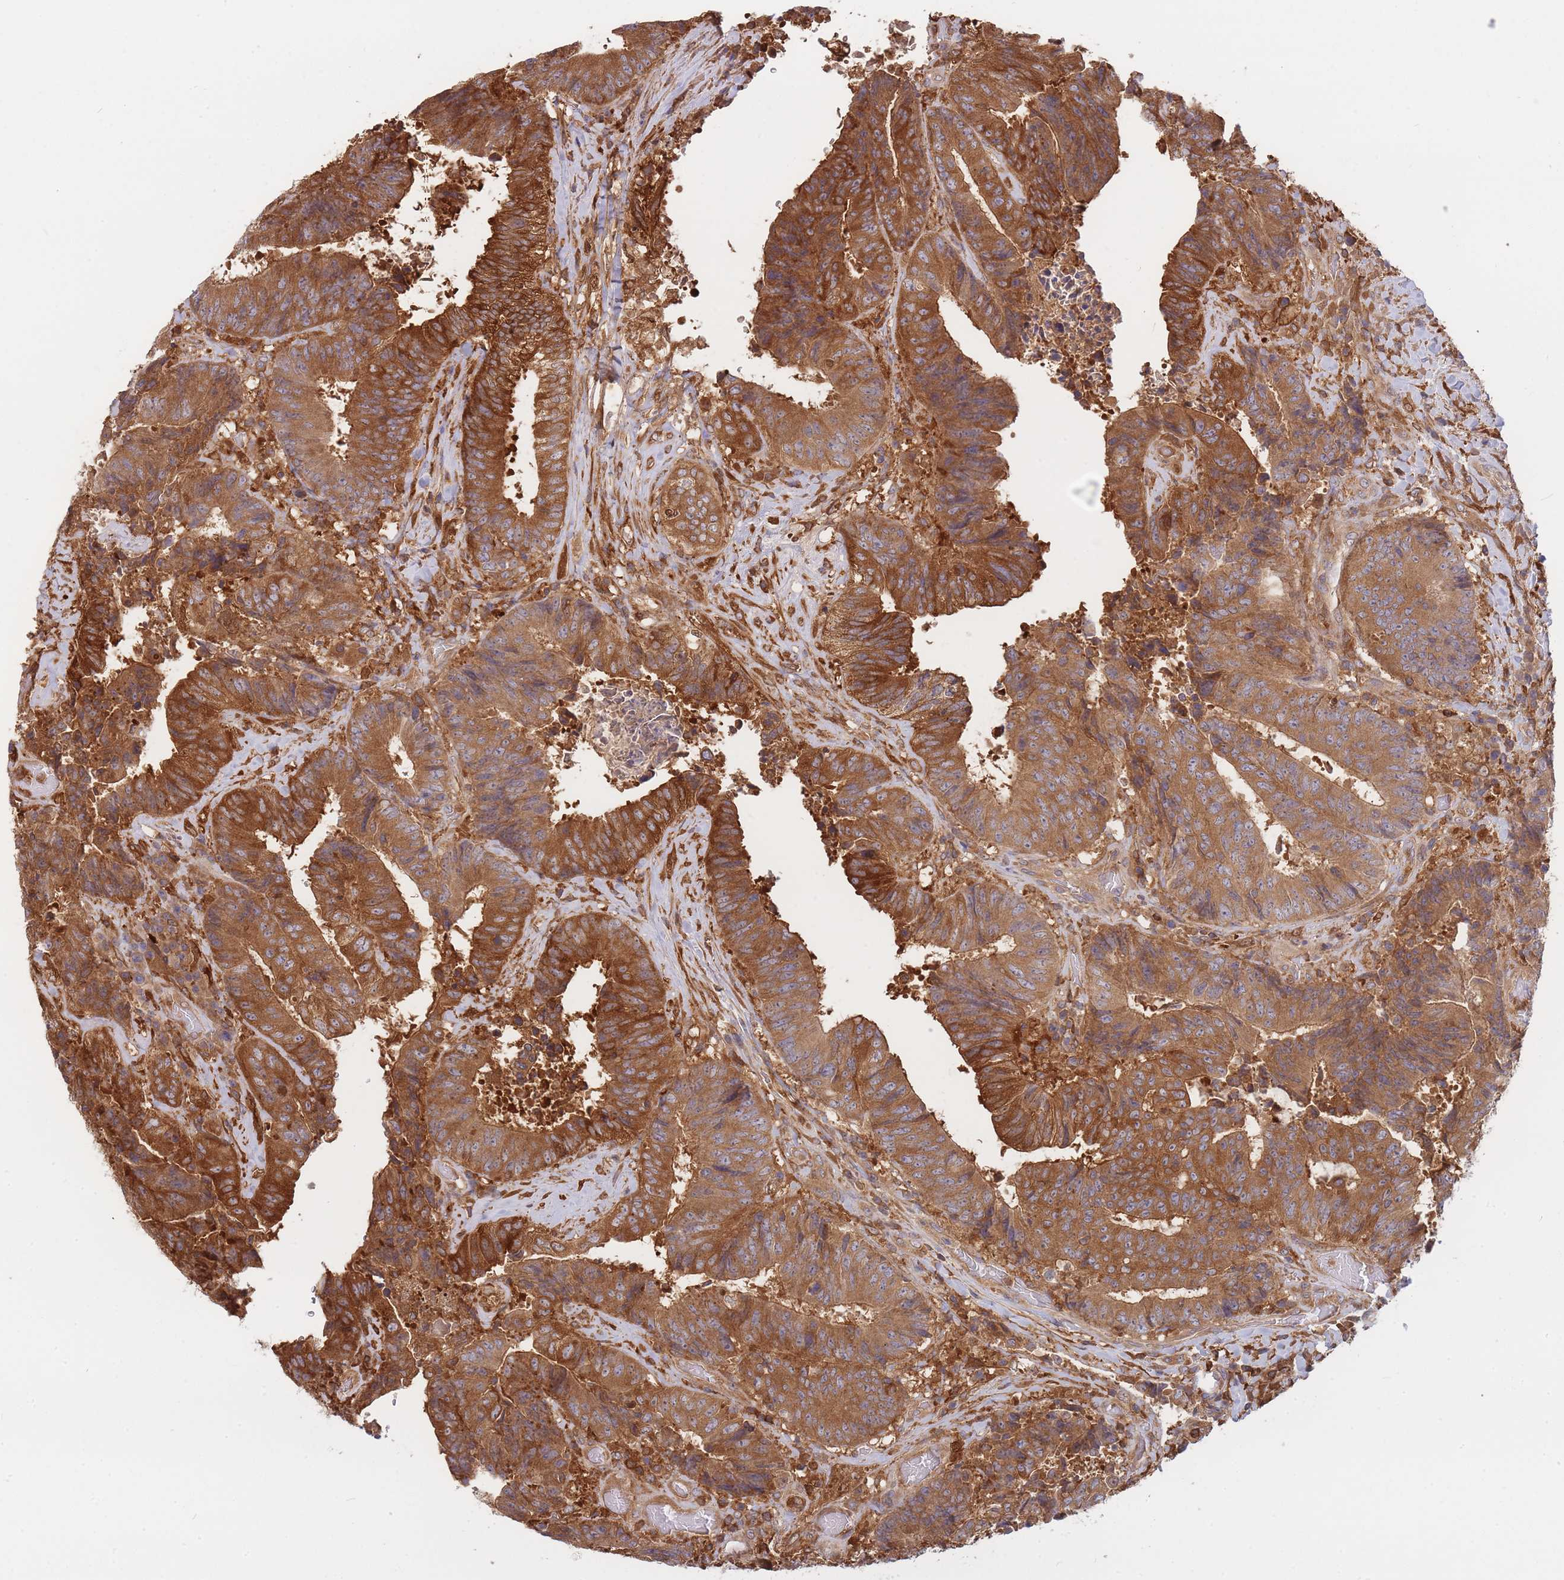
{"staining": {"intensity": "strong", "quantity": ">75%", "location": "cytoplasmic/membranous"}, "tissue": "colorectal cancer", "cell_type": "Tumor cells", "image_type": "cancer", "snomed": [{"axis": "morphology", "description": "Adenocarcinoma, NOS"}, {"axis": "topography", "description": "Rectum"}], "caption": "IHC histopathology image of neoplastic tissue: human adenocarcinoma (colorectal) stained using IHC shows high levels of strong protein expression localized specifically in the cytoplasmic/membranous of tumor cells, appearing as a cytoplasmic/membranous brown color.", "gene": "SLC4A9", "patient": {"sex": "male", "age": 72}}